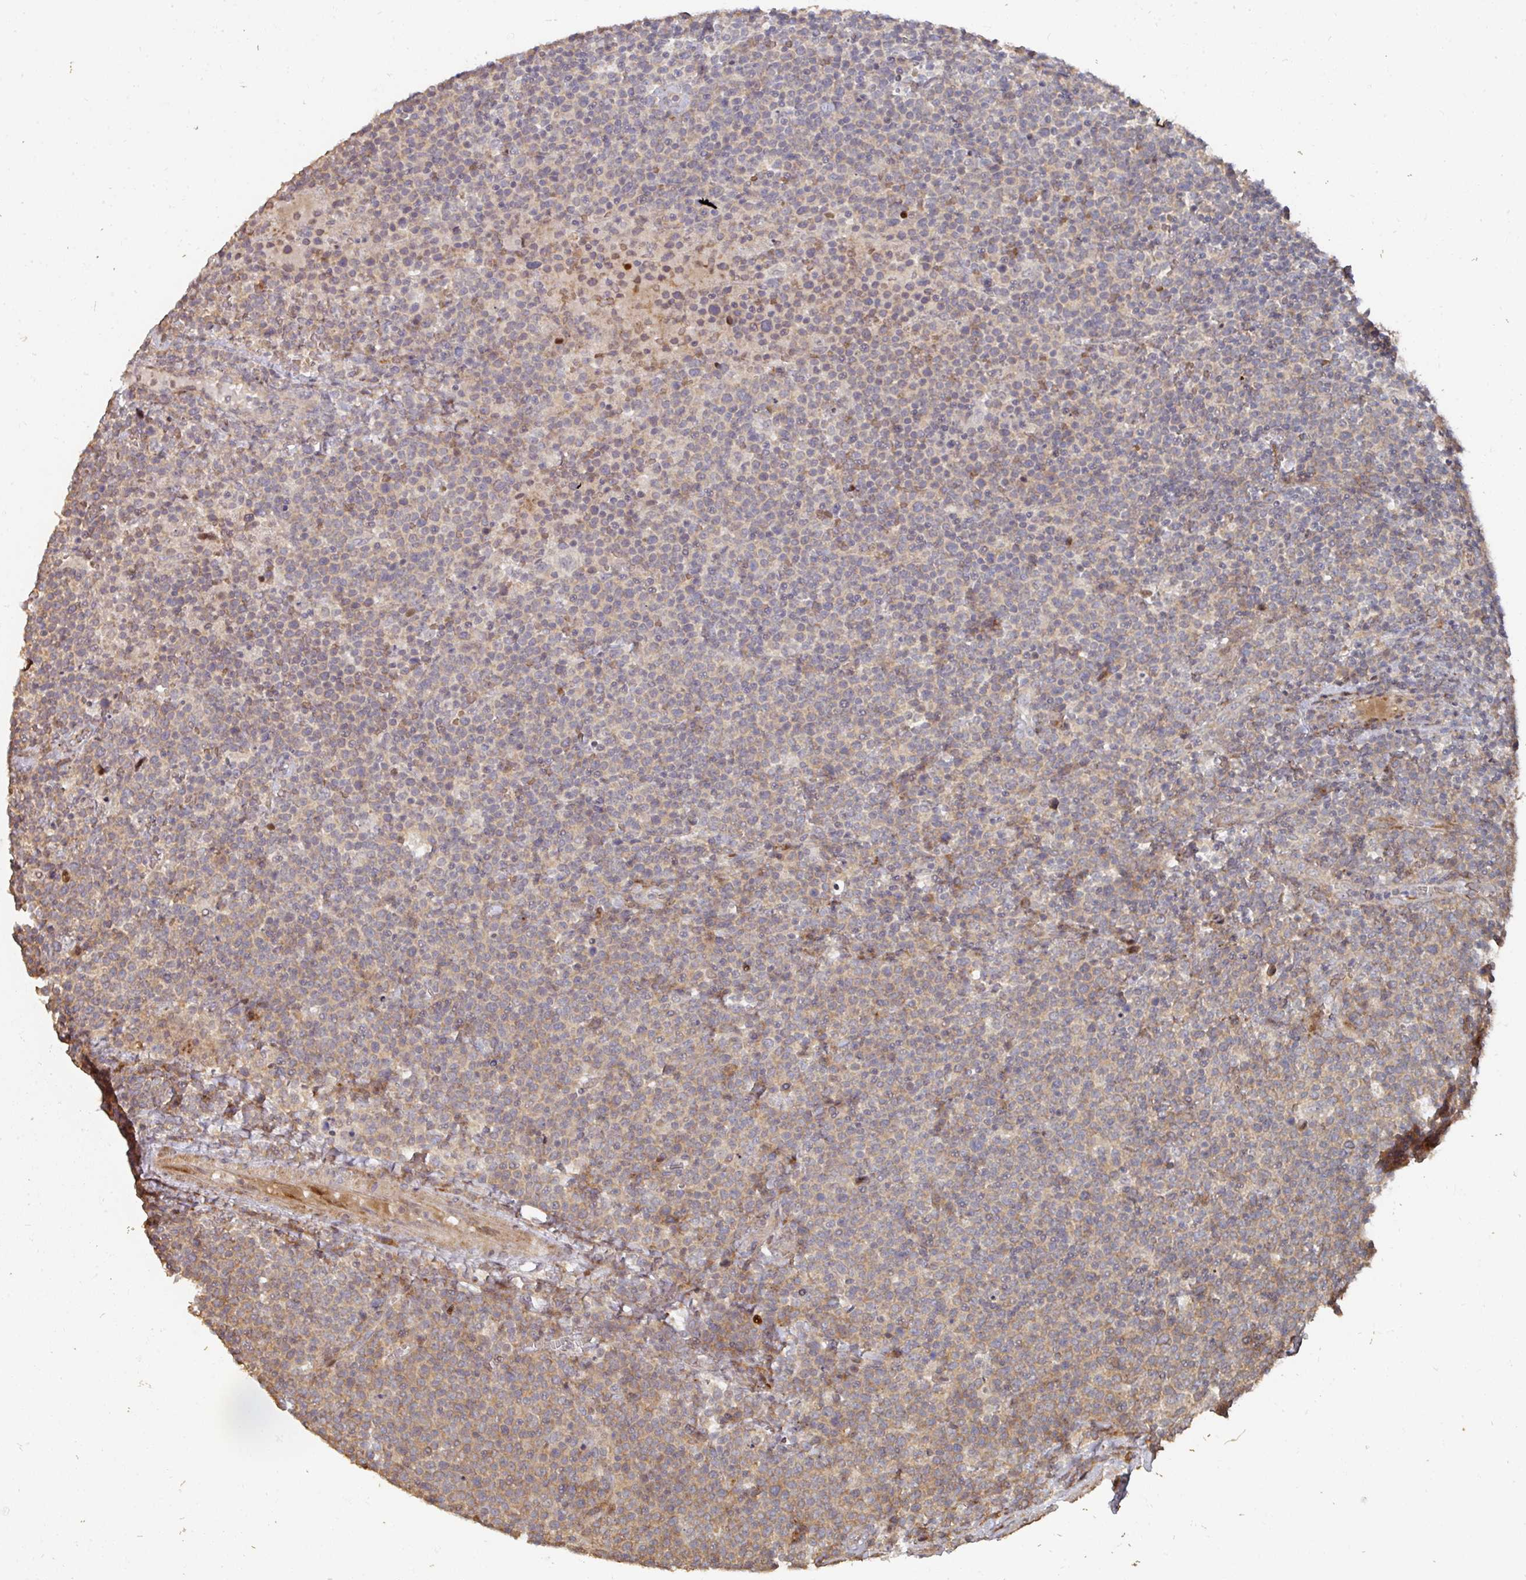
{"staining": {"intensity": "weak", "quantity": "25%-75%", "location": "cytoplasmic/membranous"}, "tissue": "lymphoma", "cell_type": "Tumor cells", "image_type": "cancer", "snomed": [{"axis": "morphology", "description": "Malignant lymphoma, non-Hodgkin's type, High grade"}, {"axis": "topography", "description": "Lymph node"}], "caption": "Weak cytoplasmic/membranous protein staining is appreciated in about 25%-75% of tumor cells in lymphoma.", "gene": "CA7", "patient": {"sex": "male", "age": 61}}